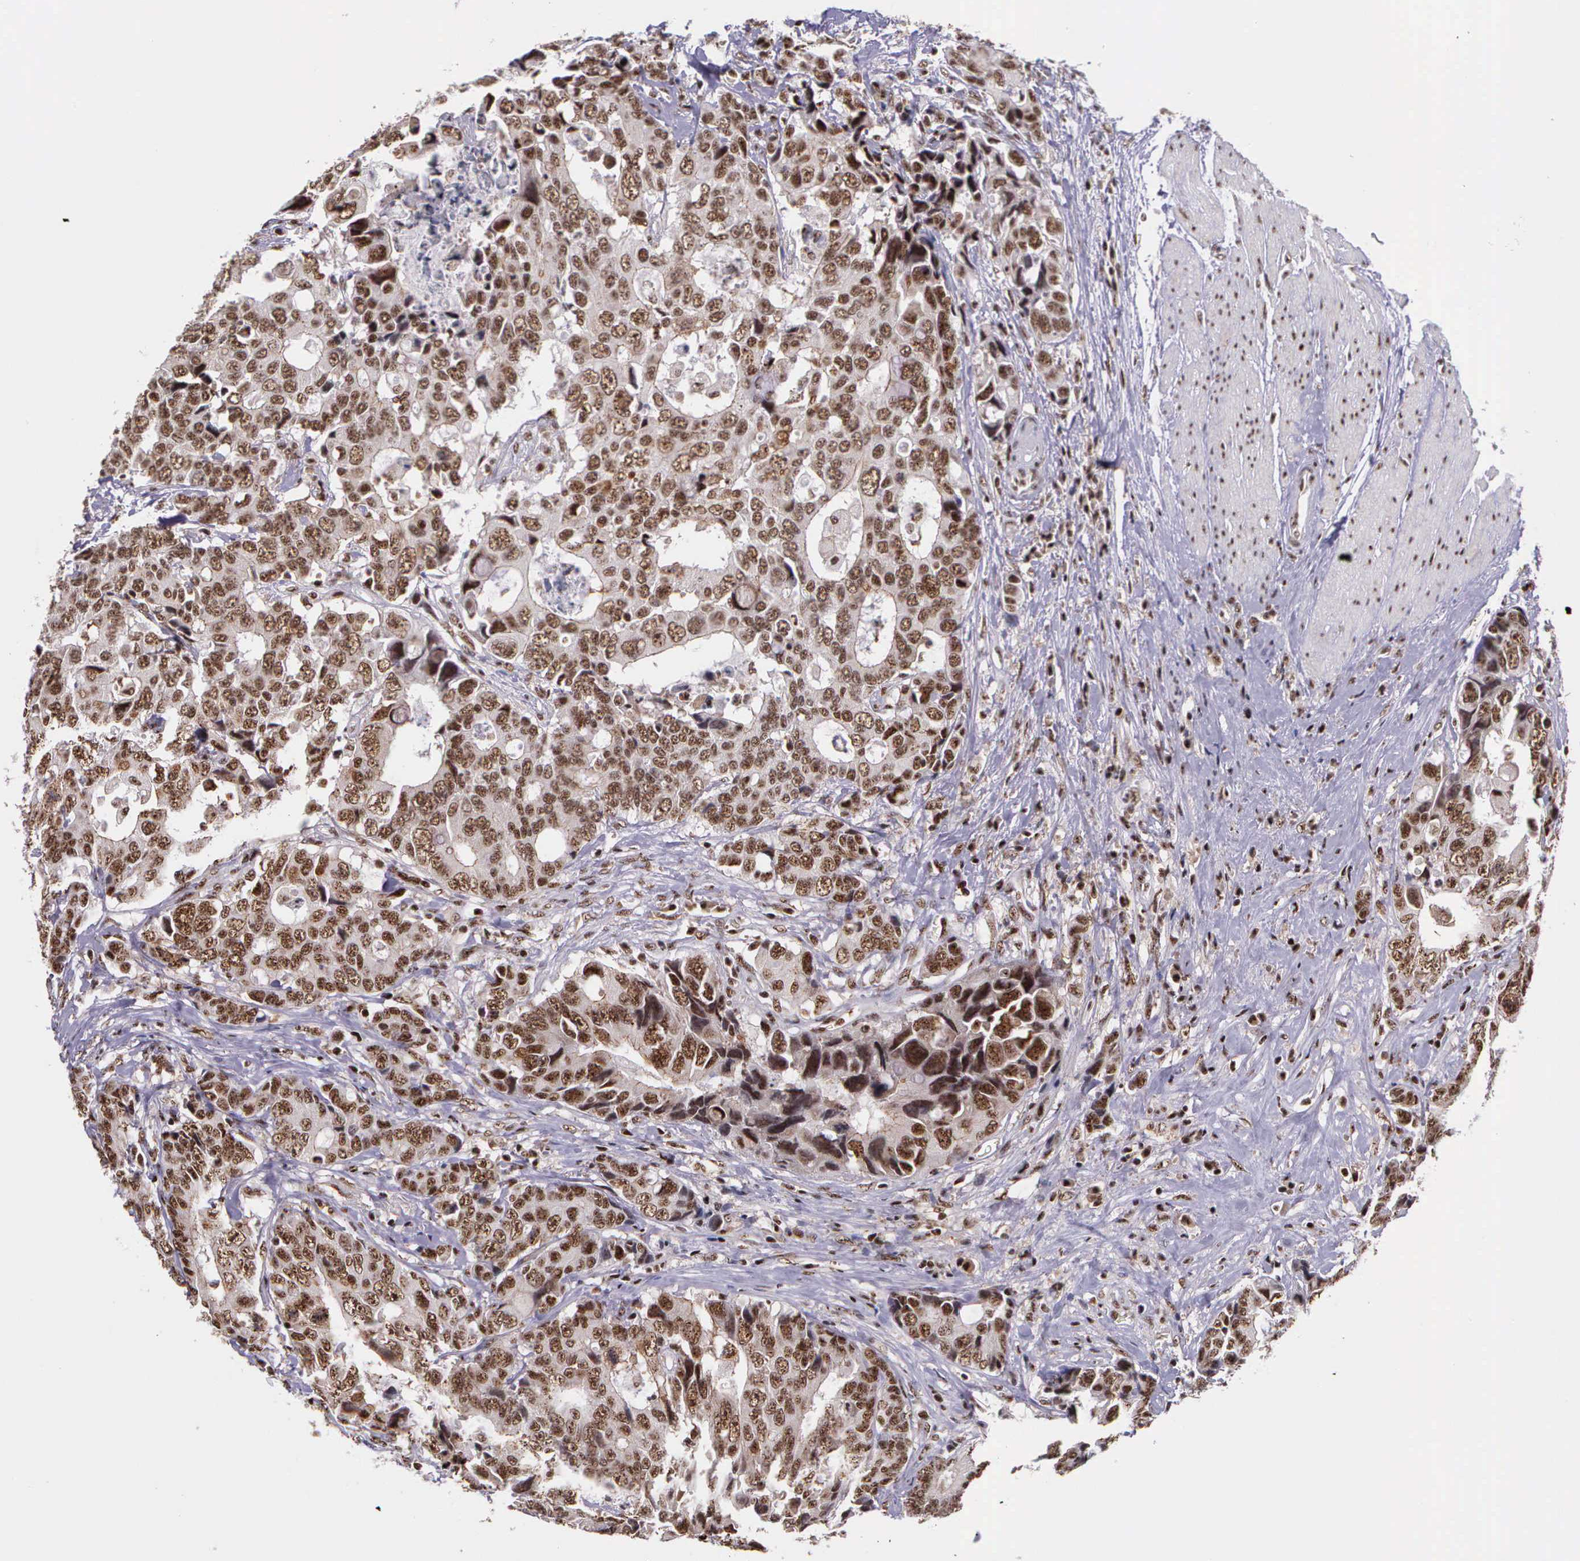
{"staining": {"intensity": "moderate", "quantity": ">75%", "location": "cytoplasmic/membranous,nuclear"}, "tissue": "colorectal cancer", "cell_type": "Tumor cells", "image_type": "cancer", "snomed": [{"axis": "morphology", "description": "Adenocarcinoma, NOS"}, {"axis": "topography", "description": "Rectum"}], "caption": "The photomicrograph displays staining of colorectal adenocarcinoma, revealing moderate cytoplasmic/membranous and nuclear protein staining (brown color) within tumor cells. Nuclei are stained in blue.", "gene": "FAM47A", "patient": {"sex": "female", "age": 67}}